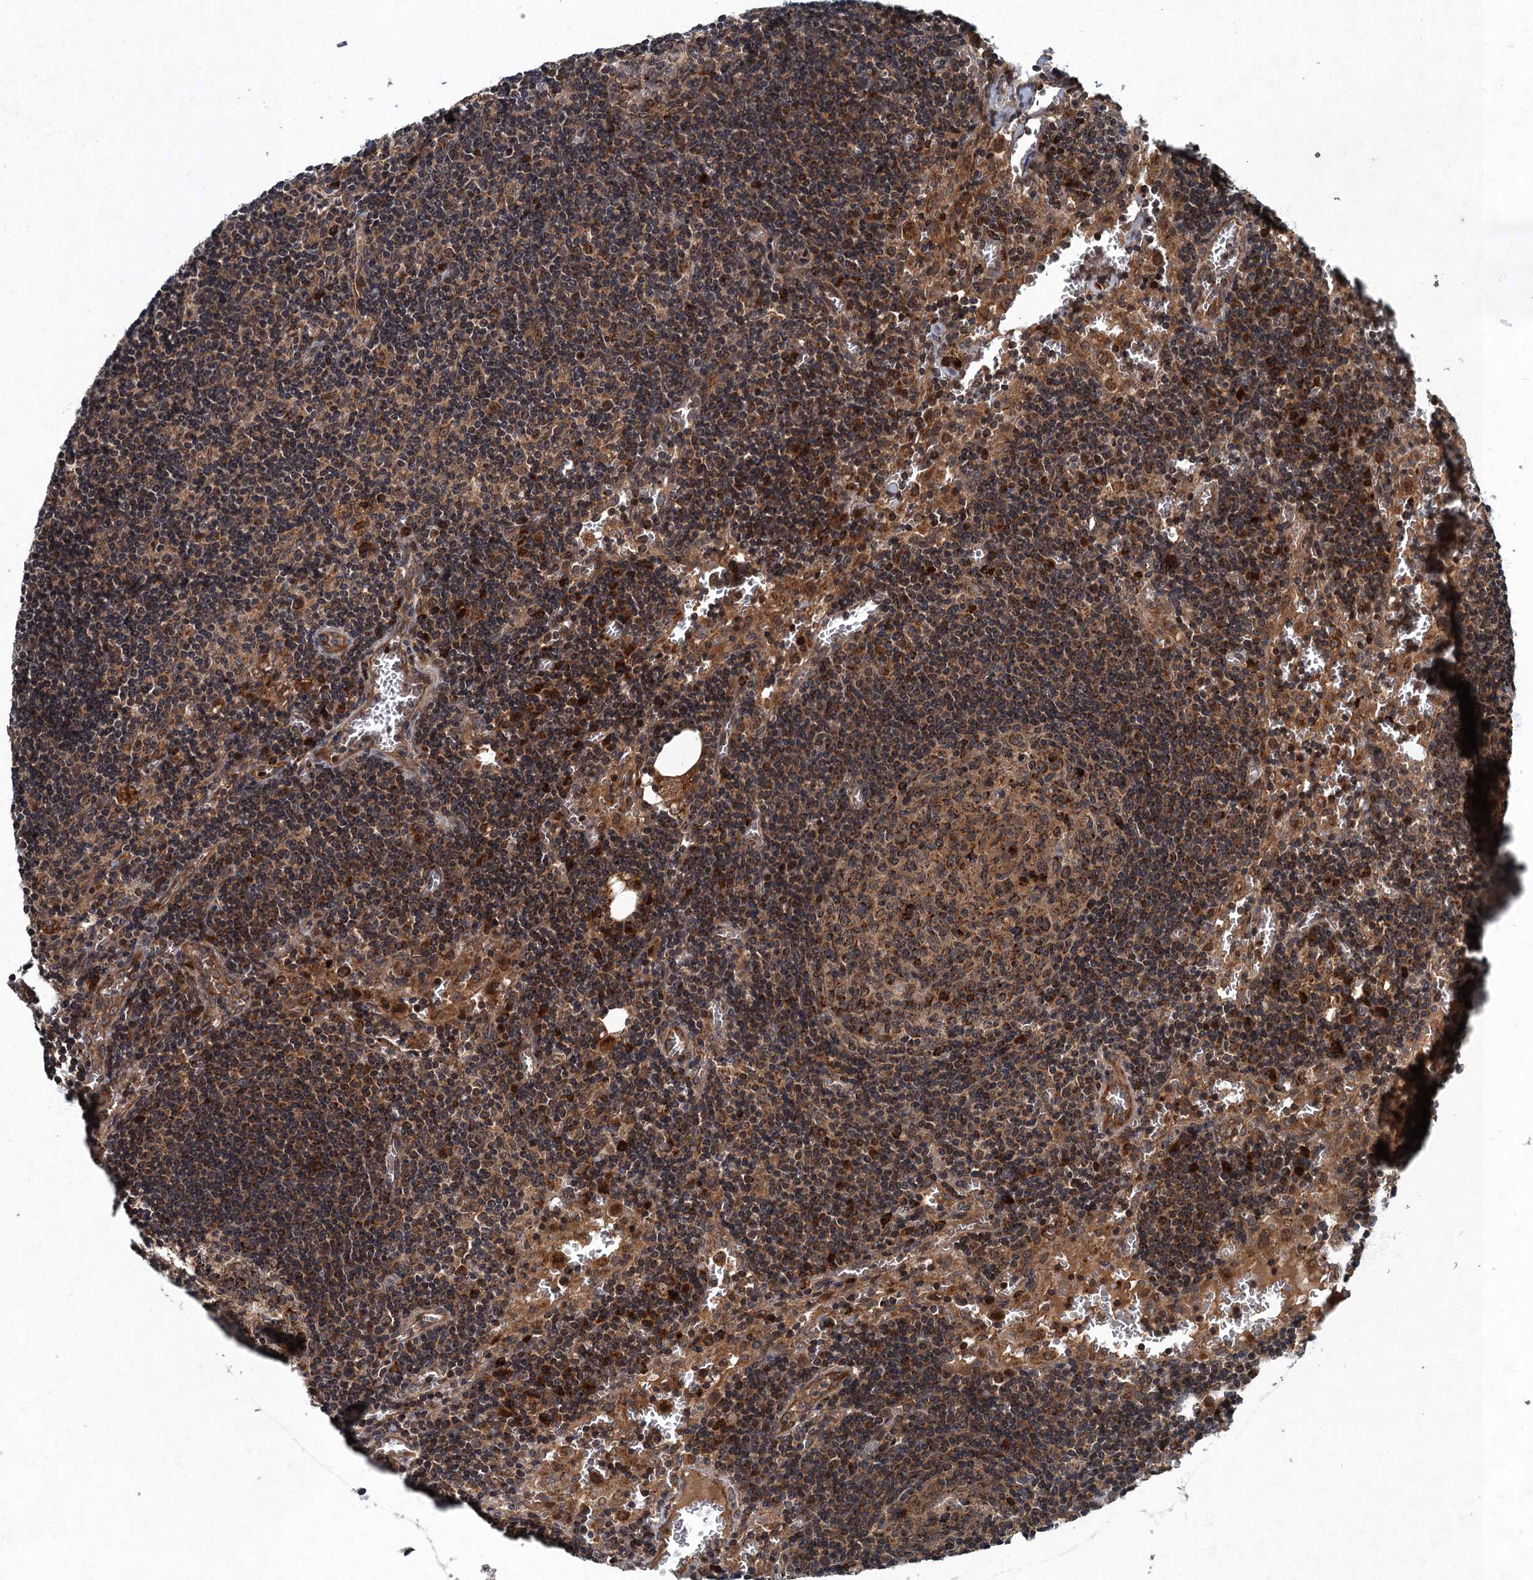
{"staining": {"intensity": "moderate", "quantity": ">75%", "location": "cytoplasmic/membranous"}, "tissue": "lymph node", "cell_type": "Germinal center cells", "image_type": "normal", "snomed": [{"axis": "morphology", "description": "Normal tissue, NOS"}, {"axis": "topography", "description": "Lymph node"}], "caption": "An immunohistochemistry (IHC) image of benign tissue is shown. Protein staining in brown shows moderate cytoplasmic/membranous positivity in lymph node within germinal center cells. (IHC, brightfield microscopy, high magnification).", "gene": "SLC11A2", "patient": {"sex": "female", "age": 73}}